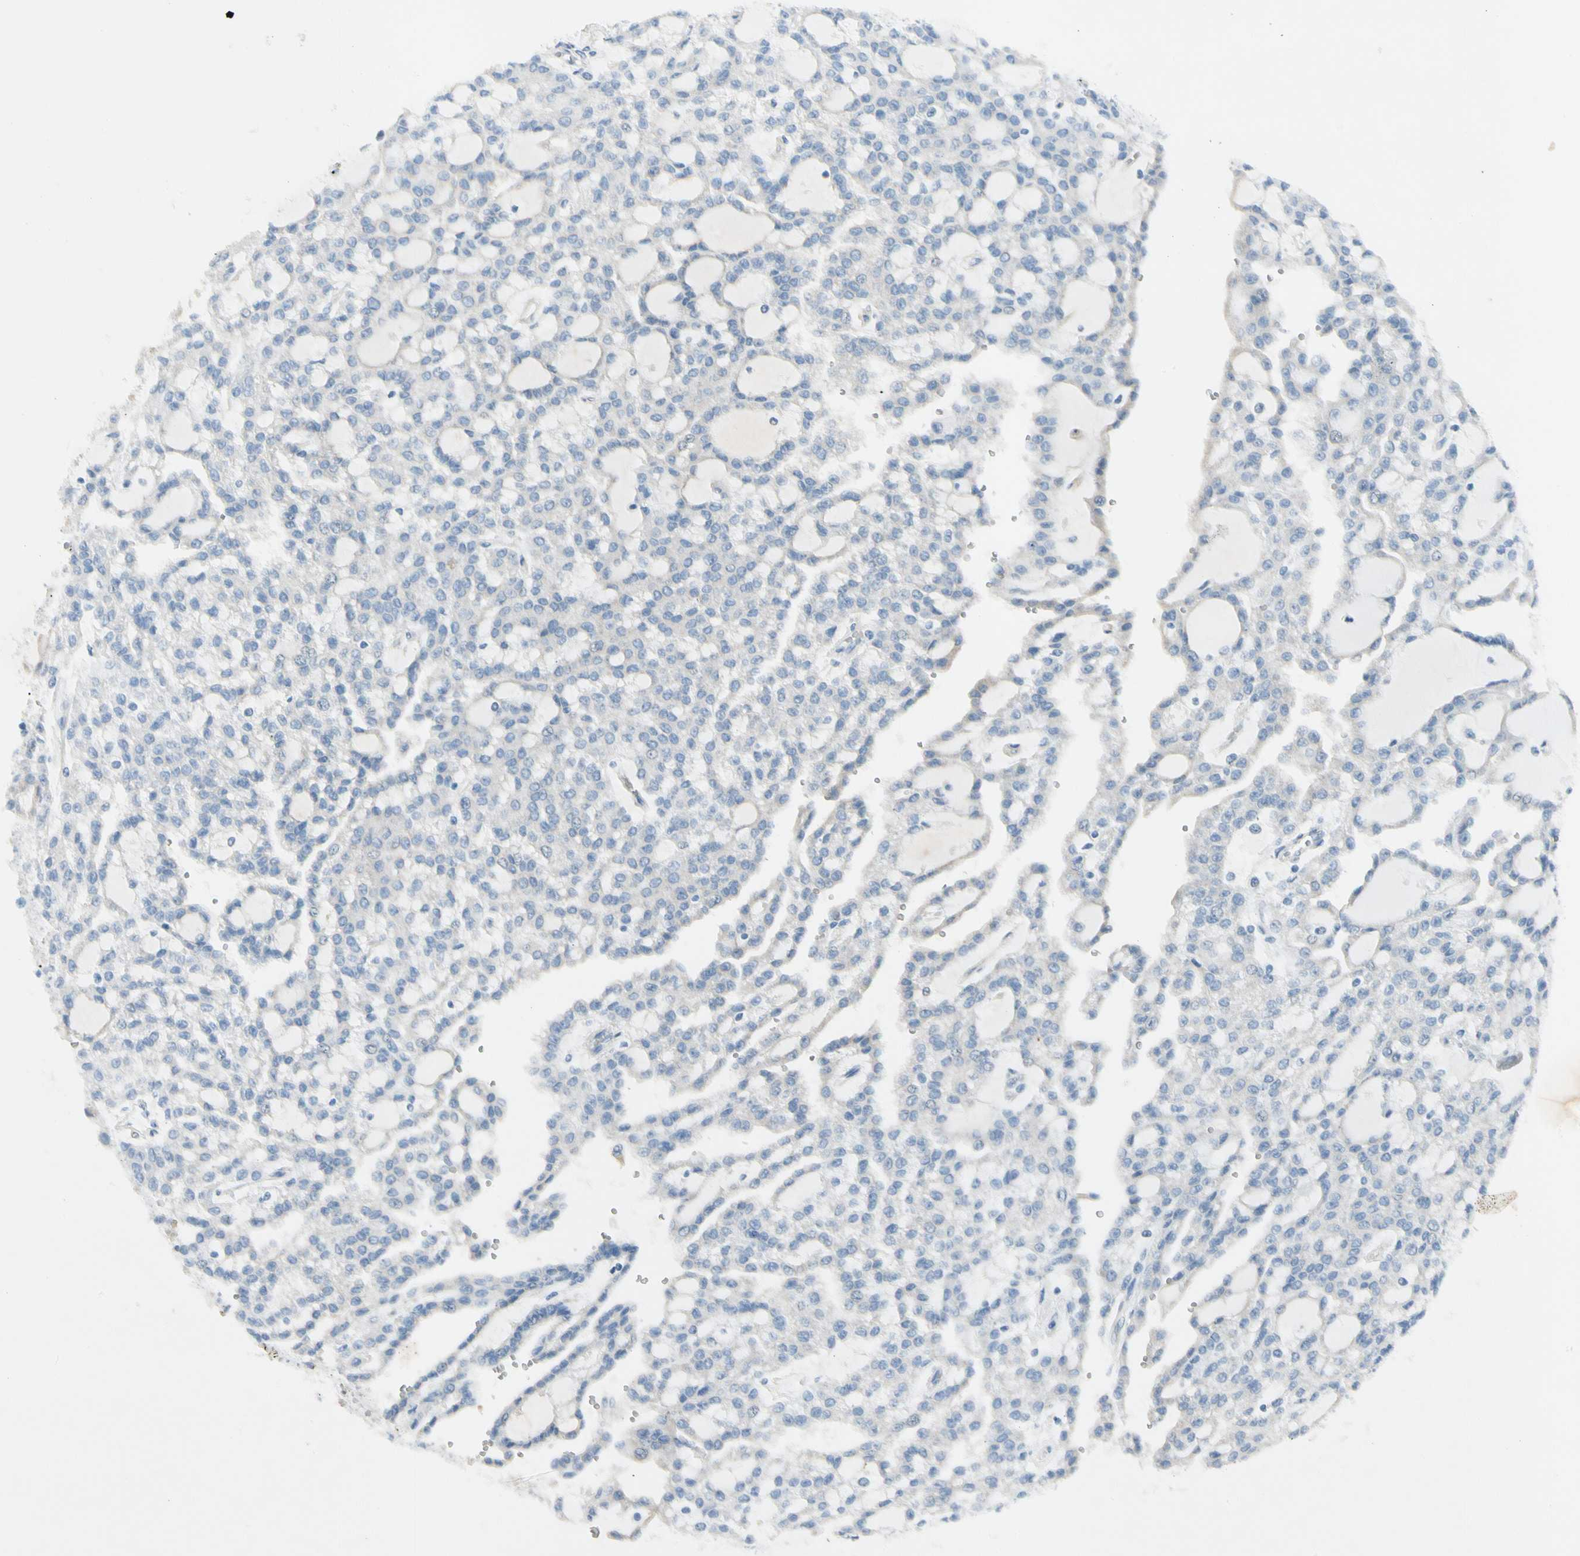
{"staining": {"intensity": "negative", "quantity": "none", "location": "none"}, "tissue": "renal cancer", "cell_type": "Tumor cells", "image_type": "cancer", "snomed": [{"axis": "morphology", "description": "Adenocarcinoma, NOS"}, {"axis": "topography", "description": "Kidney"}], "caption": "This is a micrograph of IHC staining of renal cancer (adenocarcinoma), which shows no expression in tumor cells.", "gene": "CCL4", "patient": {"sex": "male", "age": 63}}